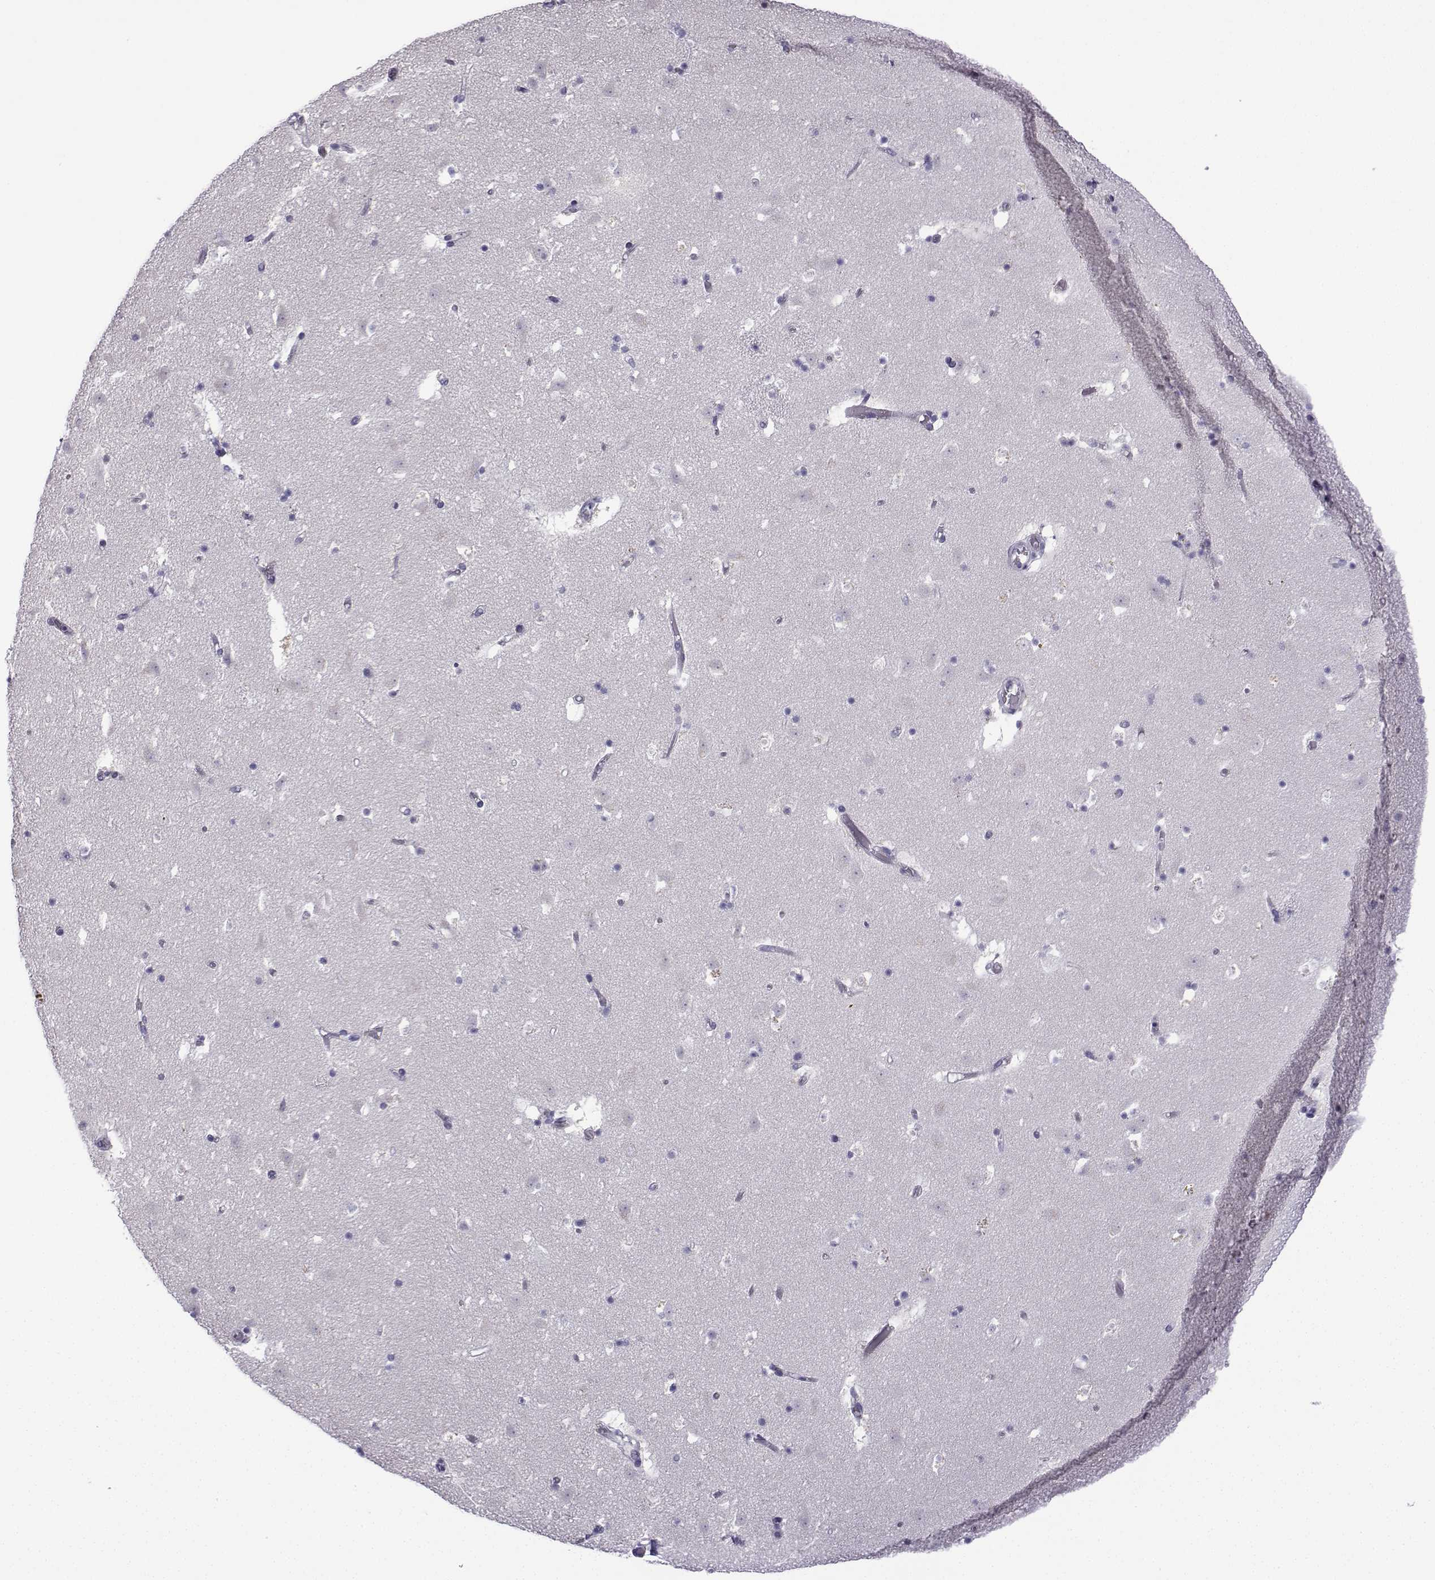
{"staining": {"intensity": "negative", "quantity": "none", "location": "none"}, "tissue": "caudate", "cell_type": "Glial cells", "image_type": "normal", "snomed": [{"axis": "morphology", "description": "Normal tissue, NOS"}, {"axis": "topography", "description": "Lateral ventricle wall"}], "caption": "A high-resolution histopathology image shows immunohistochemistry staining of normal caudate, which demonstrates no significant staining in glial cells. Brightfield microscopy of IHC stained with DAB (brown) and hematoxylin (blue), captured at high magnification.", "gene": "INCENP", "patient": {"sex": "female", "age": 42}}